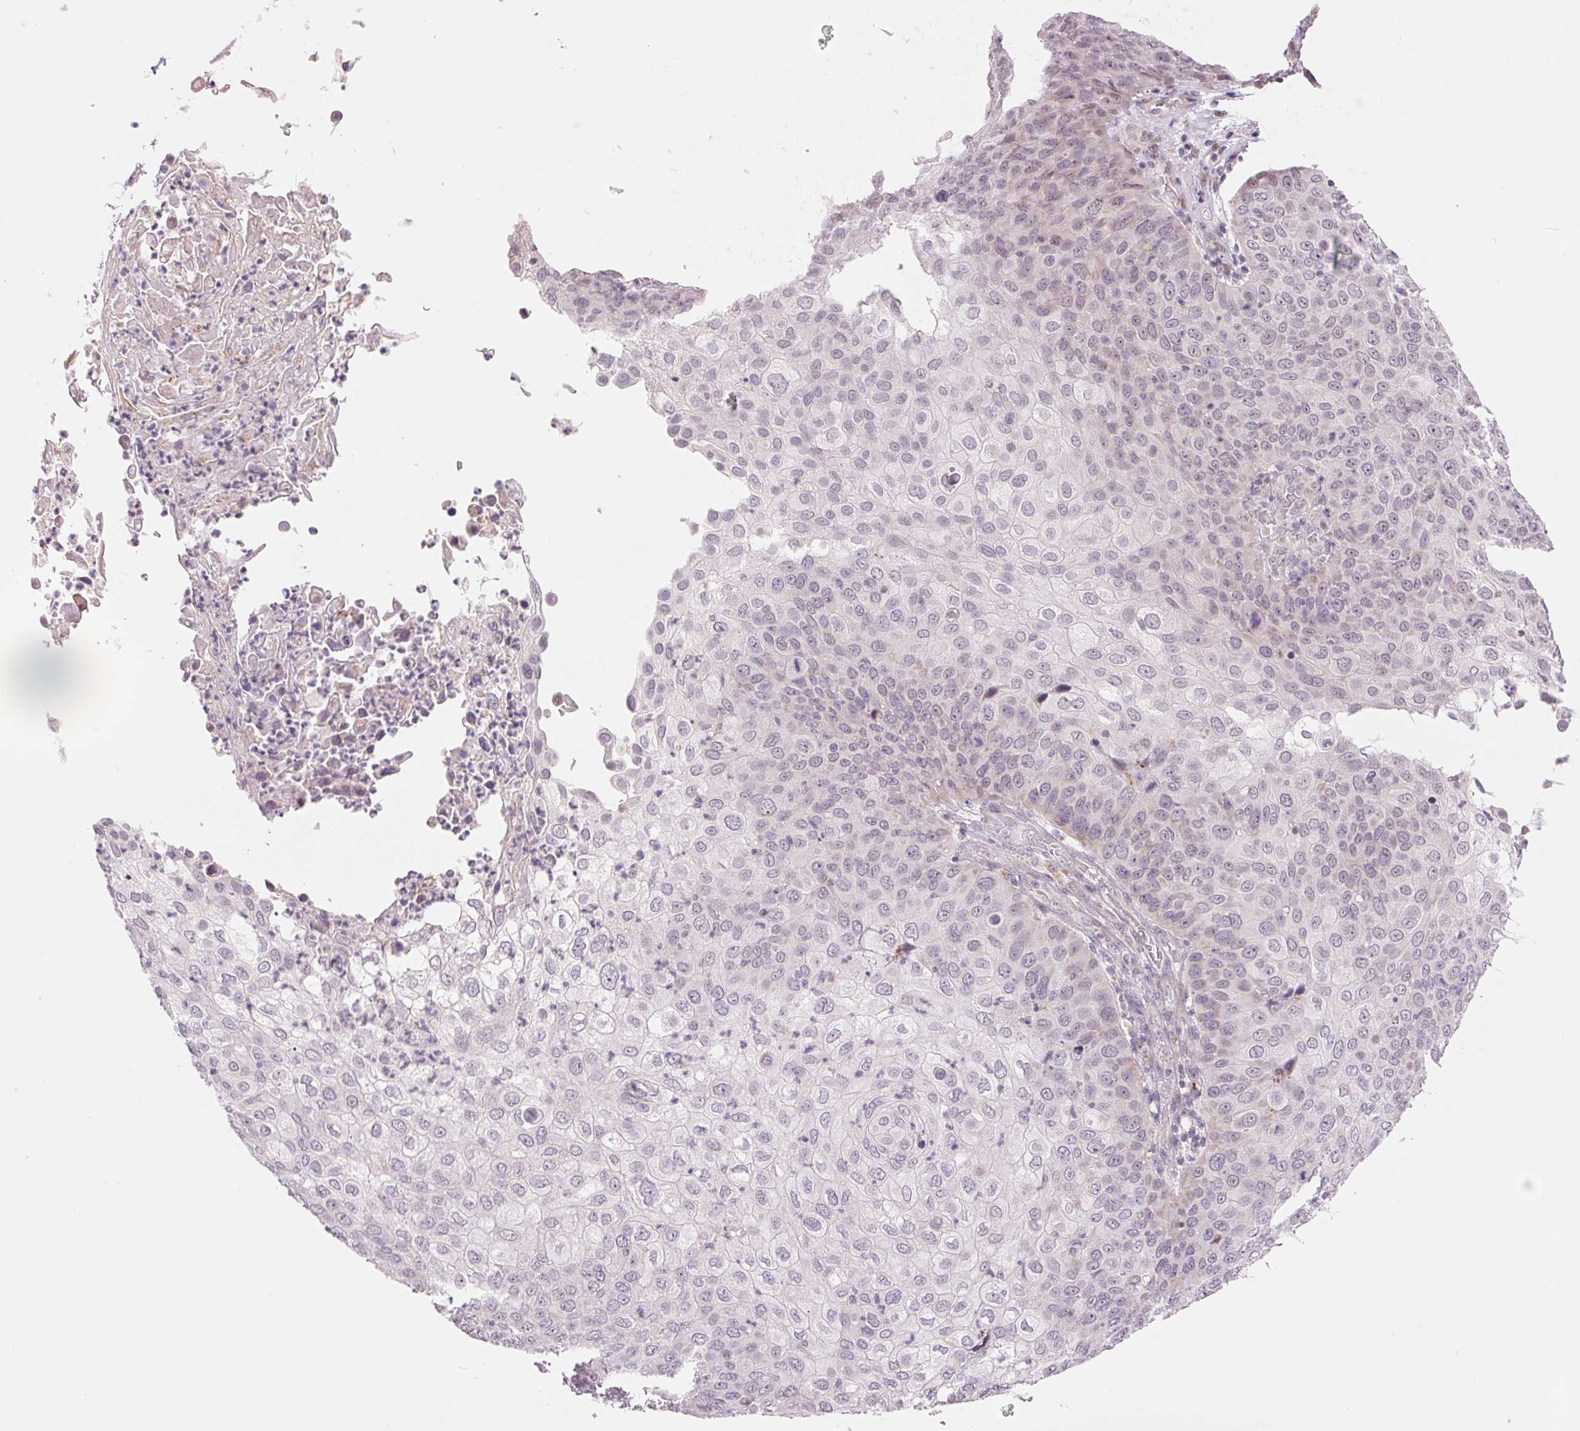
{"staining": {"intensity": "negative", "quantity": "none", "location": "none"}, "tissue": "skin cancer", "cell_type": "Tumor cells", "image_type": "cancer", "snomed": [{"axis": "morphology", "description": "Squamous cell carcinoma, NOS"}, {"axis": "topography", "description": "Skin"}], "caption": "This is a micrograph of immunohistochemistry staining of squamous cell carcinoma (skin), which shows no expression in tumor cells.", "gene": "ARHGAP32", "patient": {"sex": "male", "age": 87}}